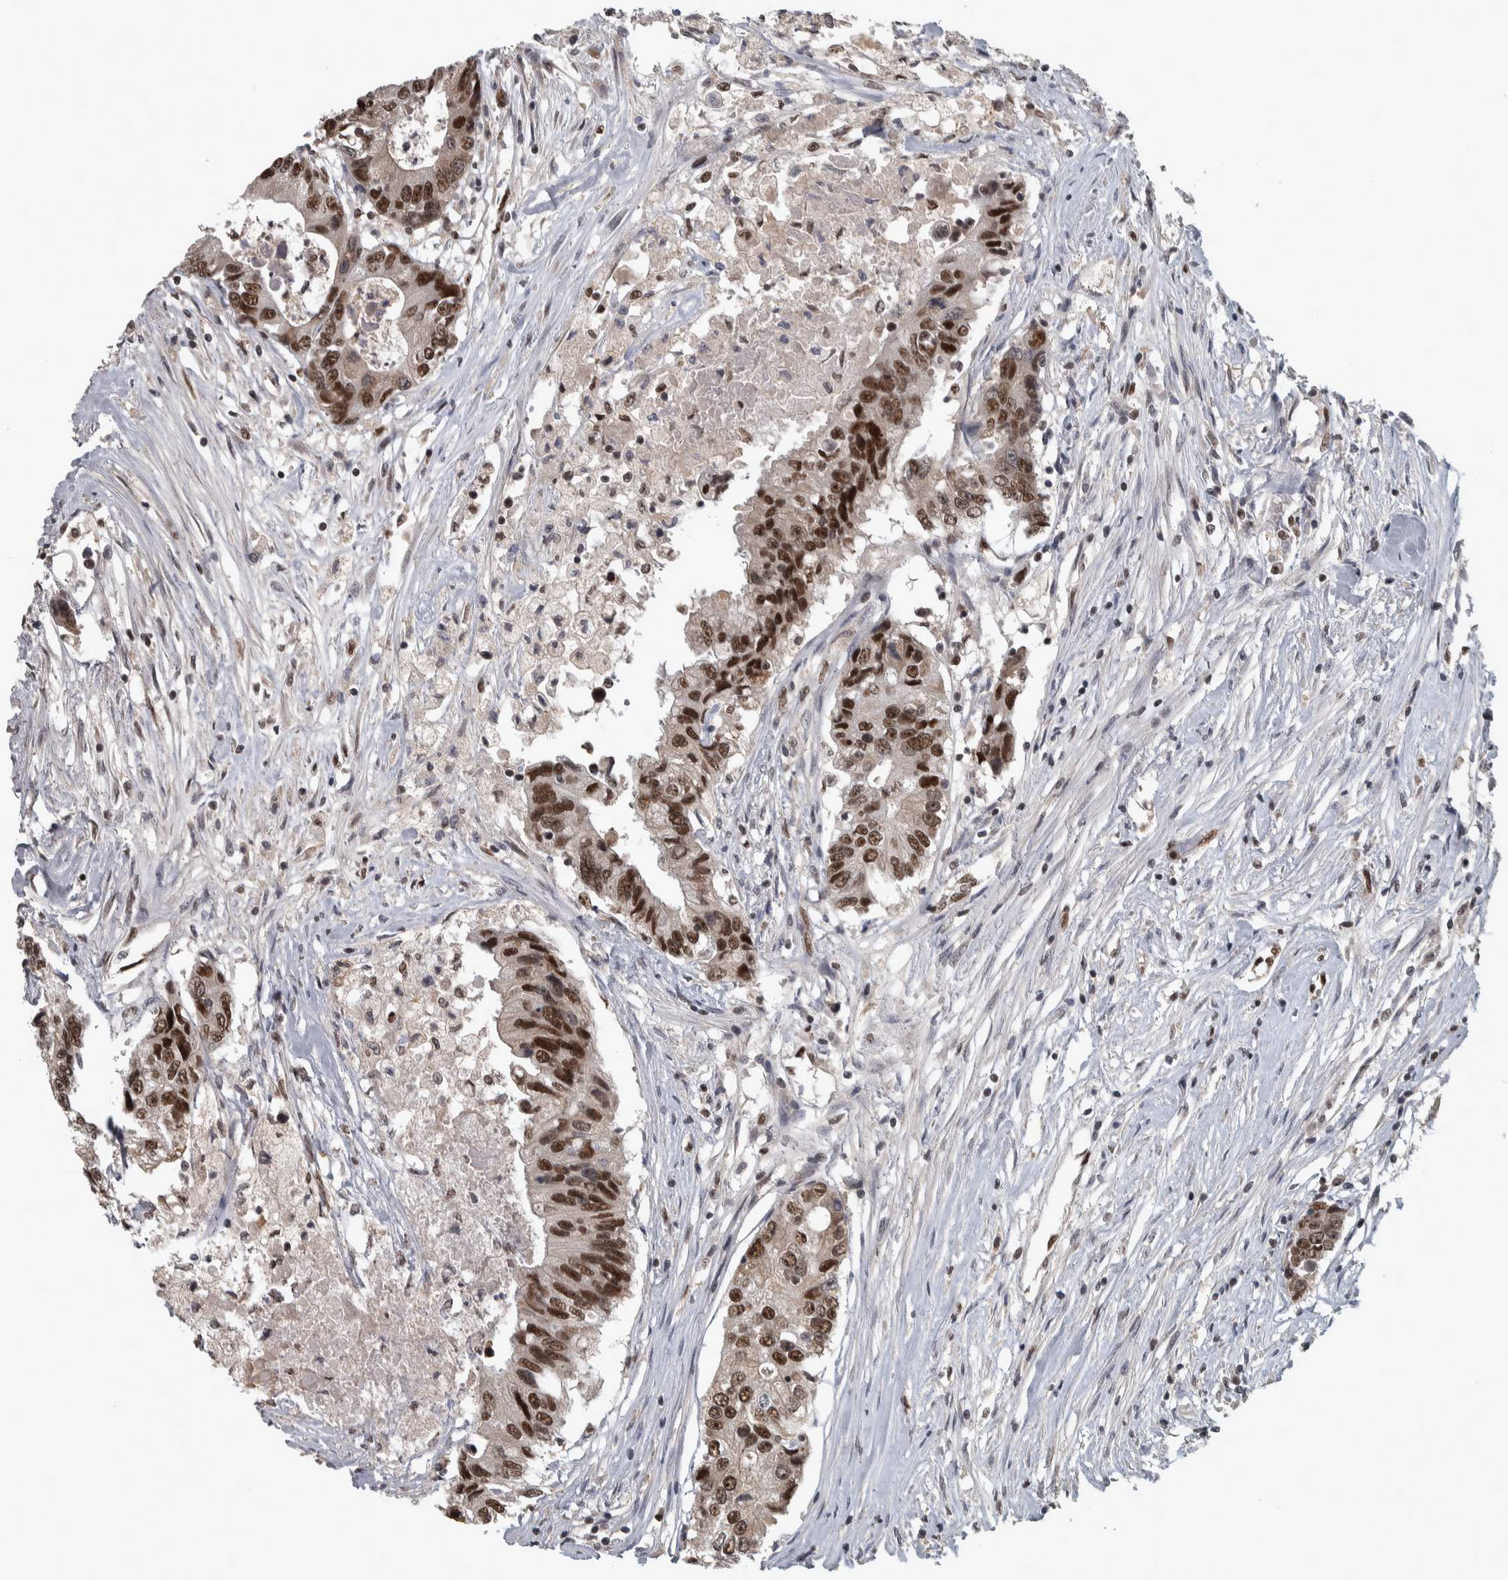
{"staining": {"intensity": "strong", "quantity": ">75%", "location": "nuclear"}, "tissue": "colorectal cancer", "cell_type": "Tumor cells", "image_type": "cancer", "snomed": [{"axis": "morphology", "description": "Adenocarcinoma, NOS"}, {"axis": "topography", "description": "Colon"}], "caption": "The photomicrograph displays immunohistochemical staining of colorectal cancer (adenocarcinoma). There is strong nuclear expression is present in about >75% of tumor cells.", "gene": "DDX42", "patient": {"sex": "female", "age": 77}}